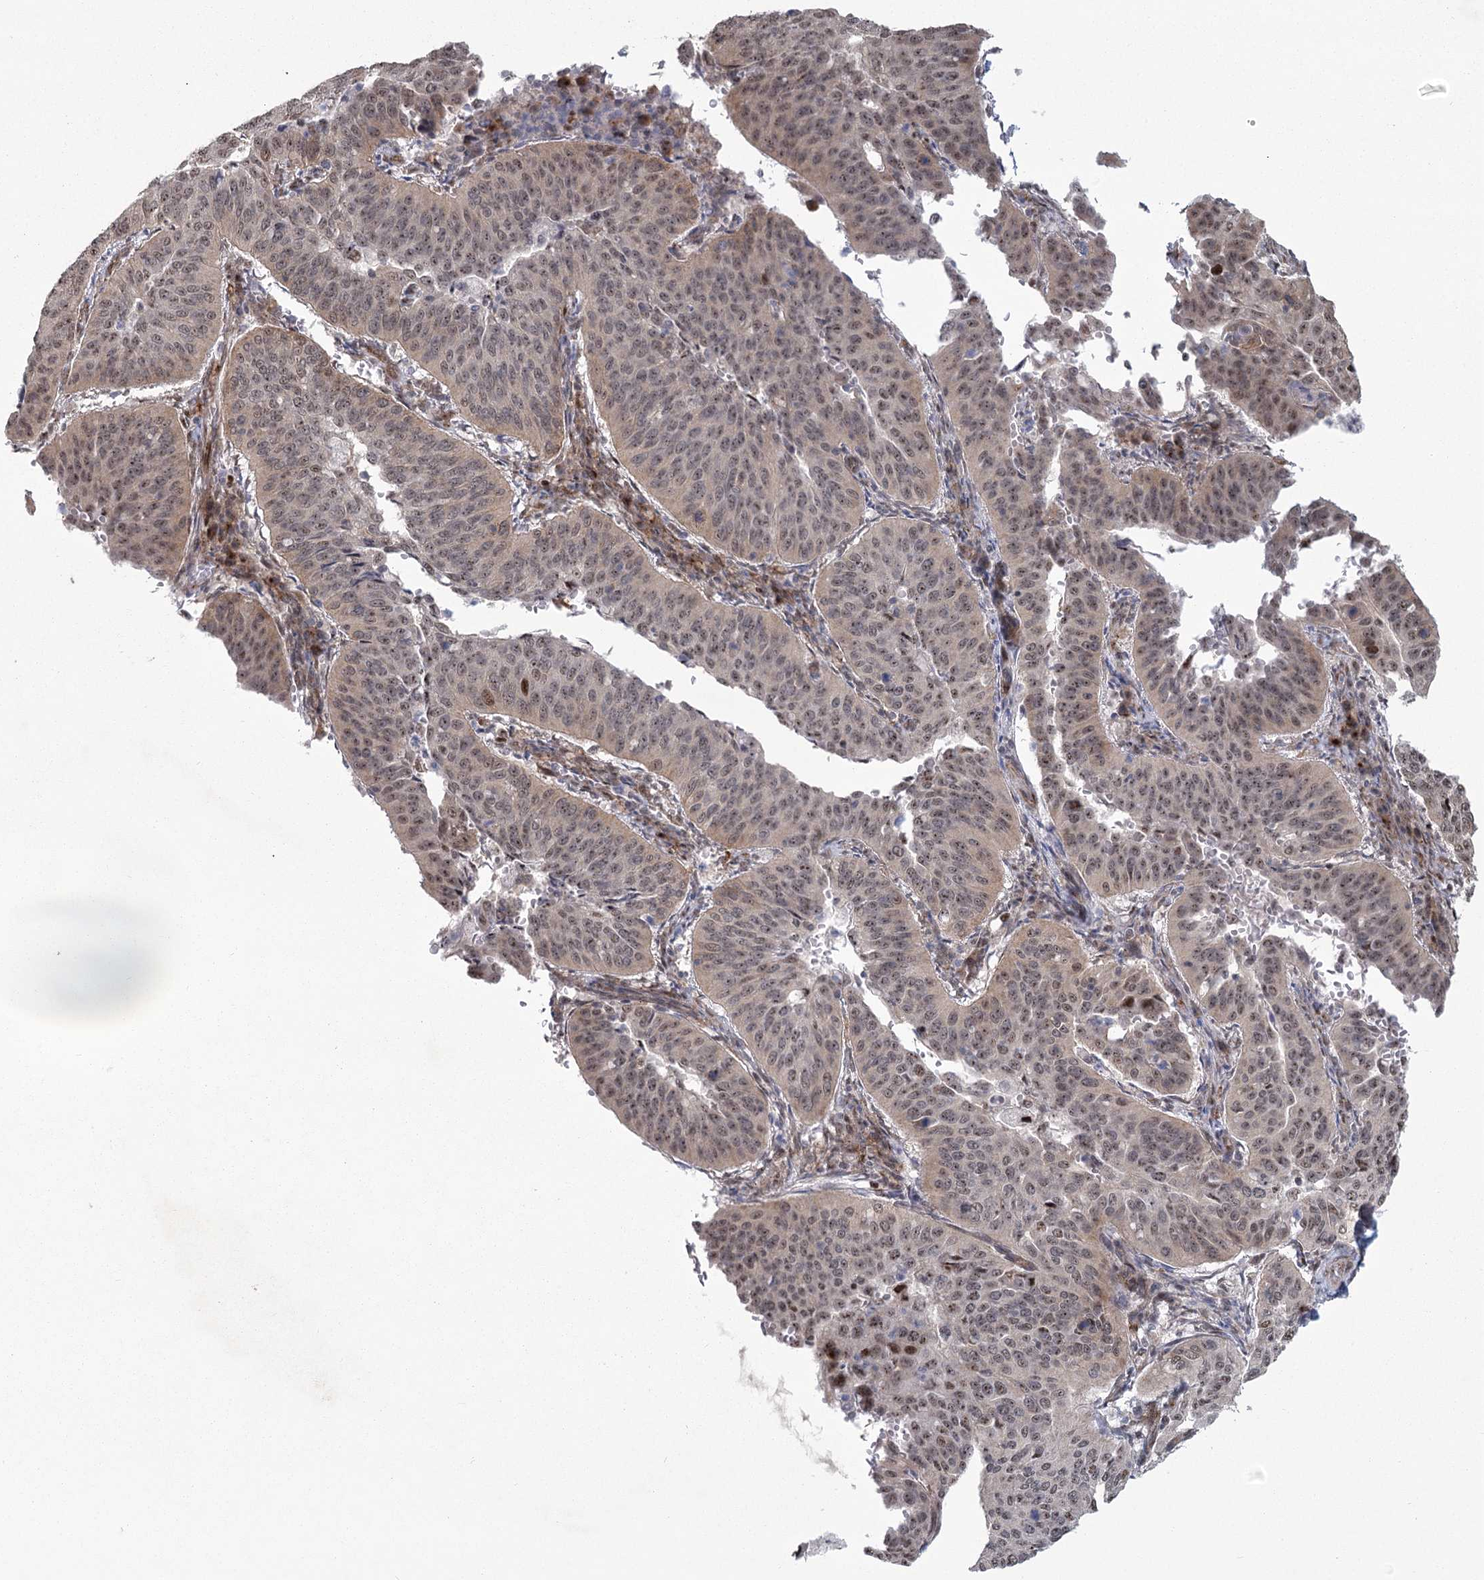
{"staining": {"intensity": "moderate", "quantity": "25%-75%", "location": "nuclear"}, "tissue": "cervical cancer", "cell_type": "Tumor cells", "image_type": "cancer", "snomed": [{"axis": "morphology", "description": "Normal tissue, NOS"}, {"axis": "morphology", "description": "Squamous cell carcinoma, NOS"}, {"axis": "topography", "description": "Cervix"}], "caption": "Protein staining of squamous cell carcinoma (cervical) tissue demonstrates moderate nuclear positivity in approximately 25%-75% of tumor cells. (IHC, brightfield microscopy, high magnification).", "gene": "PARM1", "patient": {"sex": "female", "age": 39}}